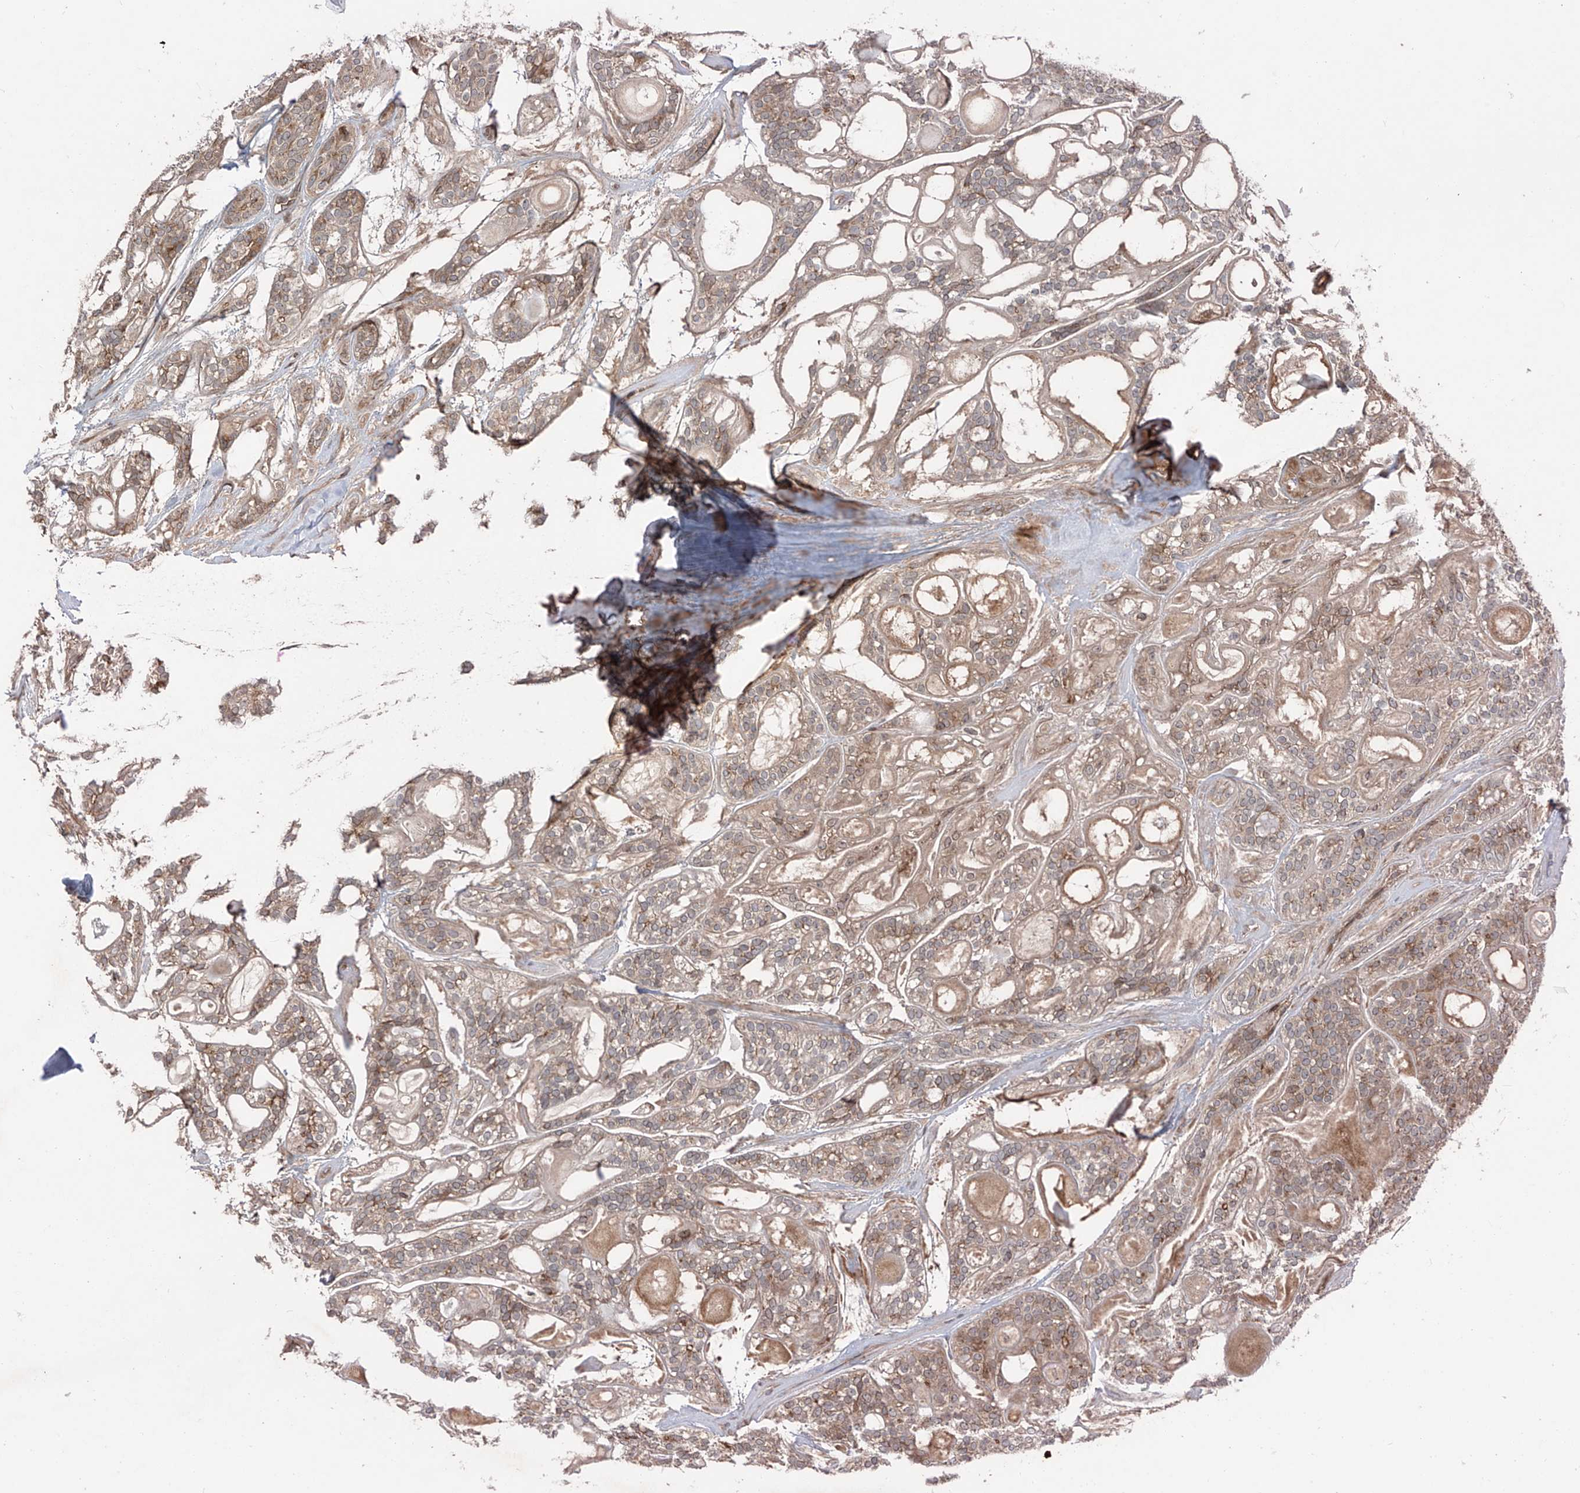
{"staining": {"intensity": "weak", "quantity": ">75%", "location": "cytoplasmic/membranous"}, "tissue": "head and neck cancer", "cell_type": "Tumor cells", "image_type": "cancer", "snomed": [{"axis": "morphology", "description": "Adenocarcinoma, NOS"}, {"axis": "topography", "description": "Head-Neck"}], "caption": "A high-resolution photomicrograph shows immunohistochemistry (IHC) staining of head and neck adenocarcinoma, which demonstrates weak cytoplasmic/membranous positivity in approximately >75% of tumor cells. The staining was performed using DAB to visualize the protein expression in brown, while the nuclei were stained in blue with hematoxylin (Magnification: 20x).", "gene": "ZDHHC9", "patient": {"sex": "male", "age": 66}}